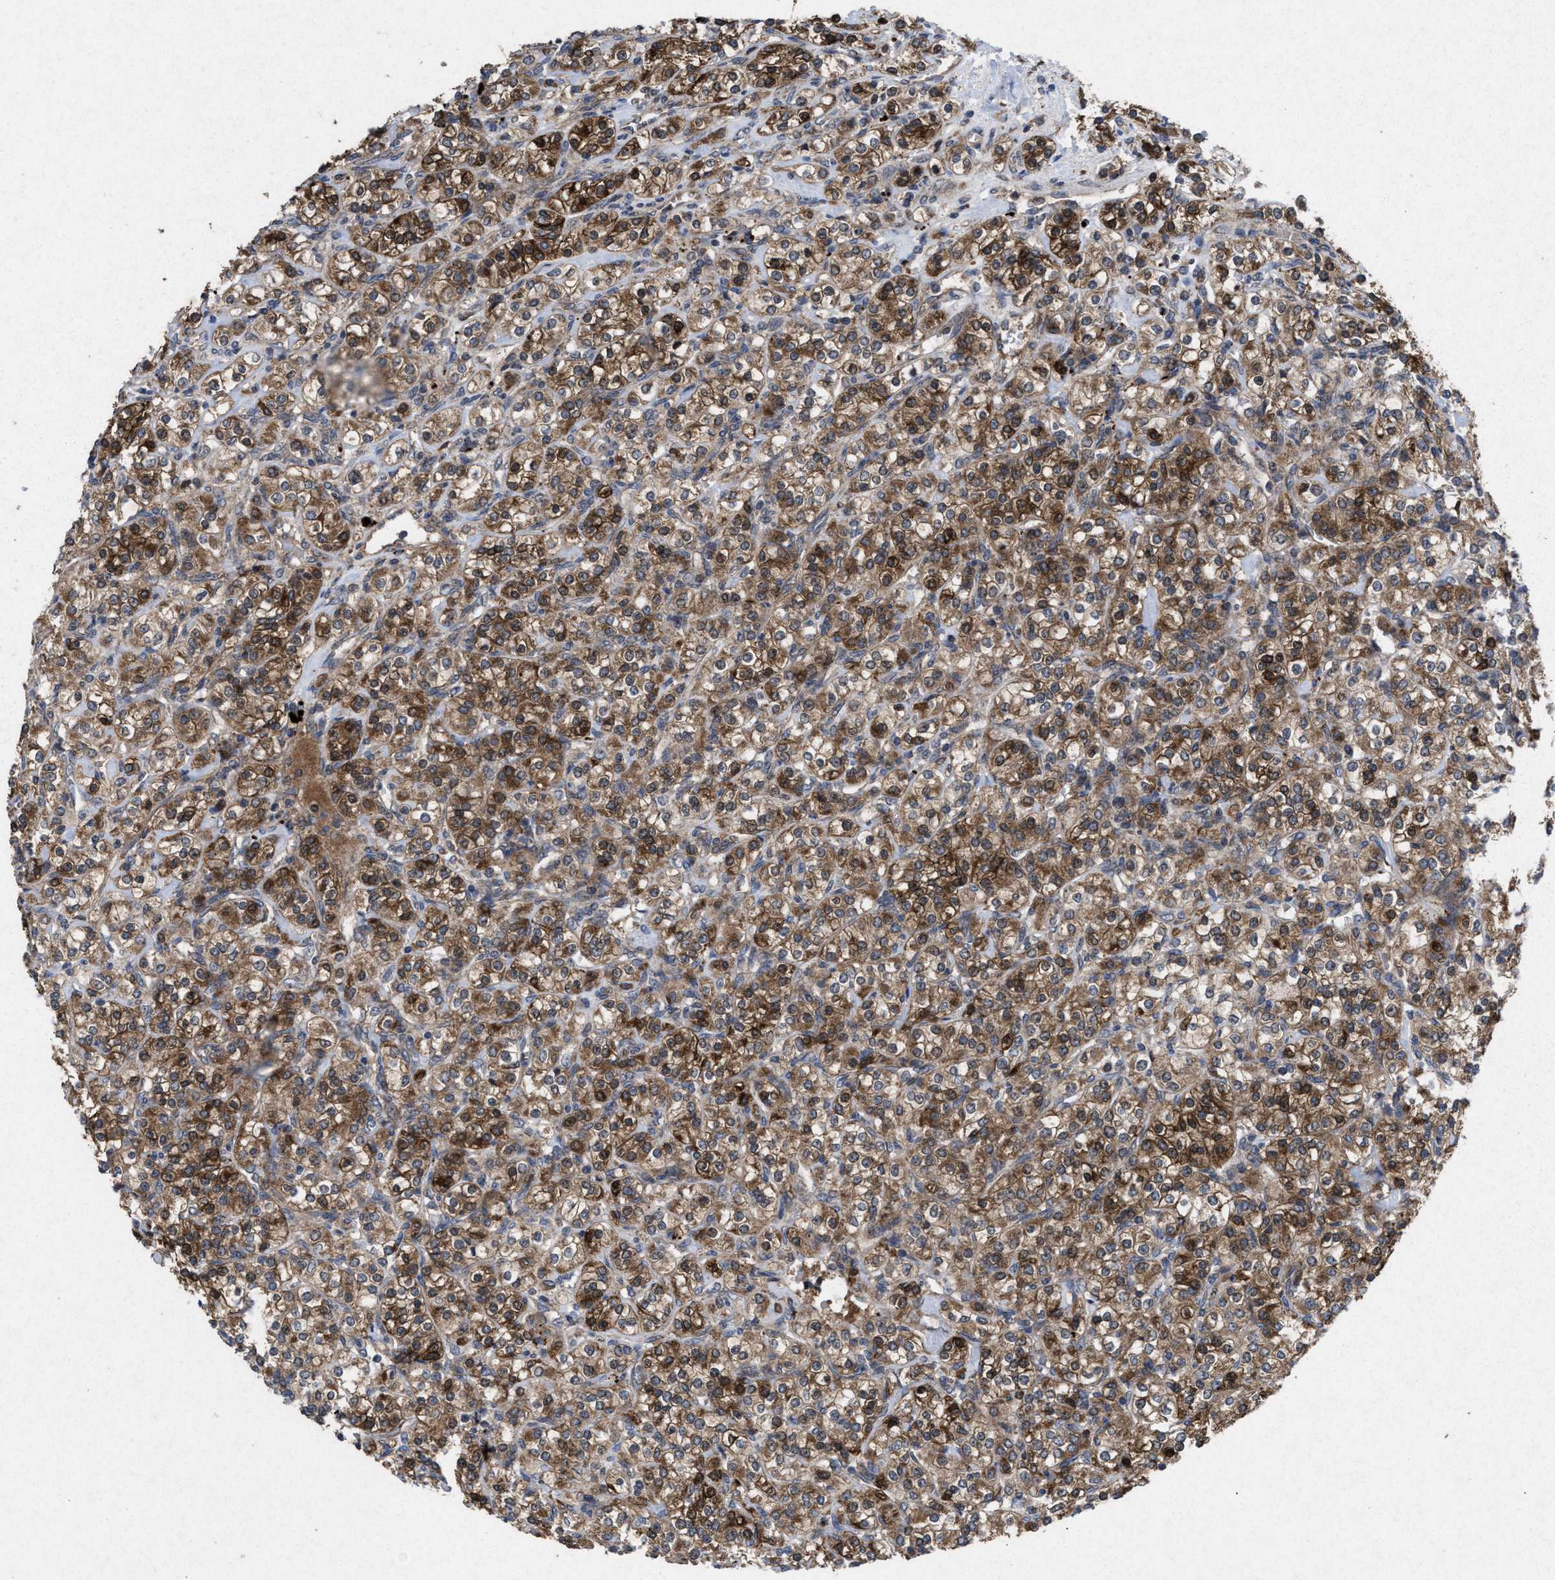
{"staining": {"intensity": "moderate", "quantity": ">75%", "location": "cytoplasmic/membranous"}, "tissue": "renal cancer", "cell_type": "Tumor cells", "image_type": "cancer", "snomed": [{"axis": "morphology", "description": "Adenocarcinoma, NOS"}, {"axis": "topography", "description": "Kidney"}], "caption": "A brown stain labels moderate cytoplasmic/membranous positivity of a protein in renal cancer (adenocarcinoma) tumor cells.", "gene": "MSI2", "patient": {"sex": "male", "age": 77}}